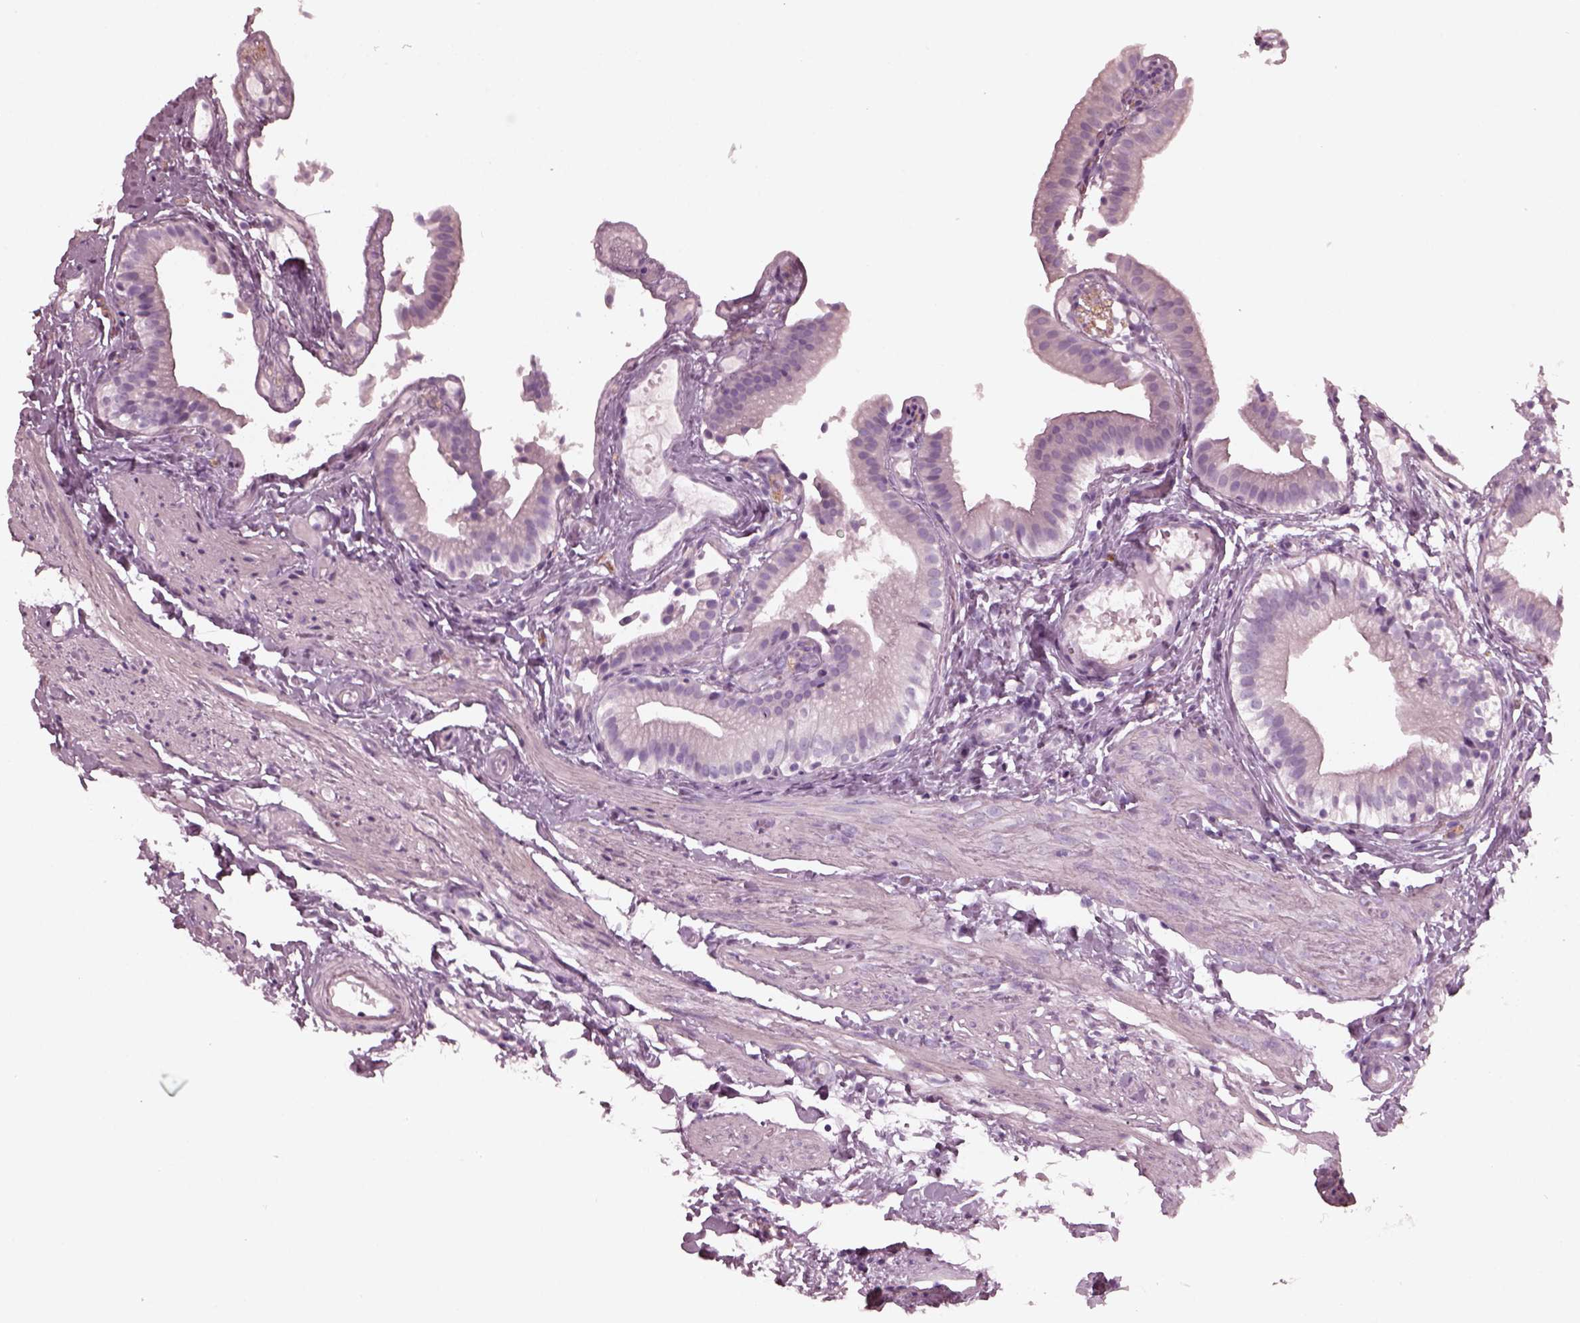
{"staining": {"intensity": "negative", "quantity": "none", "location": "none"}, "tissue": "gallbladder", "cell_type": "Glandular cells", "image_type": "normal", "snomed": [{"axis": "morphology", "description": "Normal tissue, NOS"}, {"axis": "topography", "description": "Gallbladder"}], "caption": "Gallbladder stained for a protein using IHC demonstrates no positivity glandular cells.", "gene": "GRM6", "patient": {"sex": "female", "age": 47}}